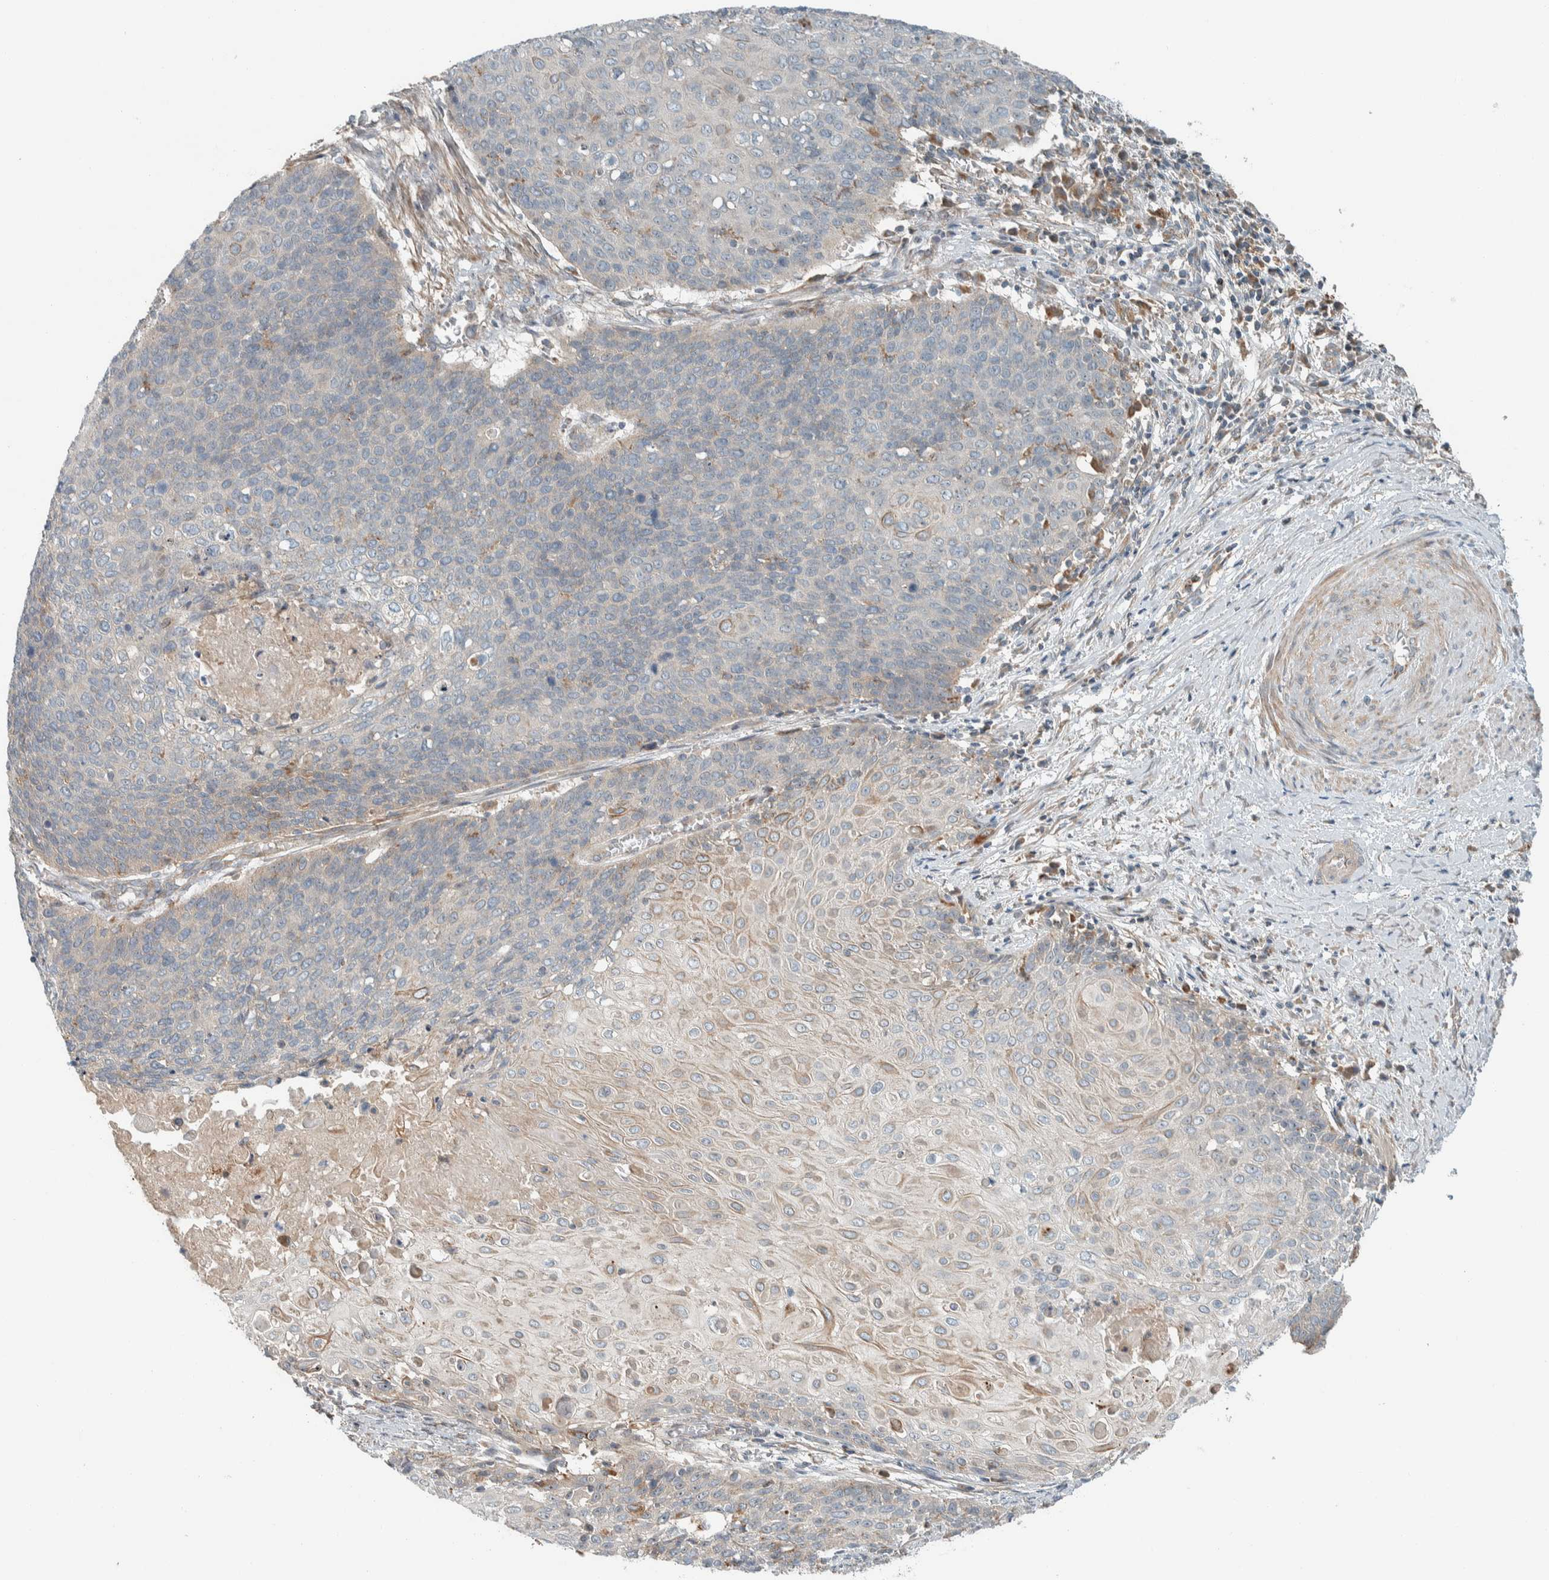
{"staining": {"intensity": "weak", "quantity": "<25%", "location": "cytoplasmic/membranous"}, "tissue": "cervical cancer", "cell_type": "Tumor cells", "image_type": "cancer", "snomed": [{"axis": "morphology", "description": "Squamous cell carcinoma, NOS"}, {"axis": "topography", "description": "Cervix"}], "caption": "A micrograph of squamous cell carcinoma (cervical) stained for a protein displays no brown staining in tumor cells. (Brightfield microscopy of DAB (3,3'-diaminobenzidine) immunohistochemistry at high magnification).", "gene": "SLFN12L", "patient": {"sex": "female", "age": 39}}